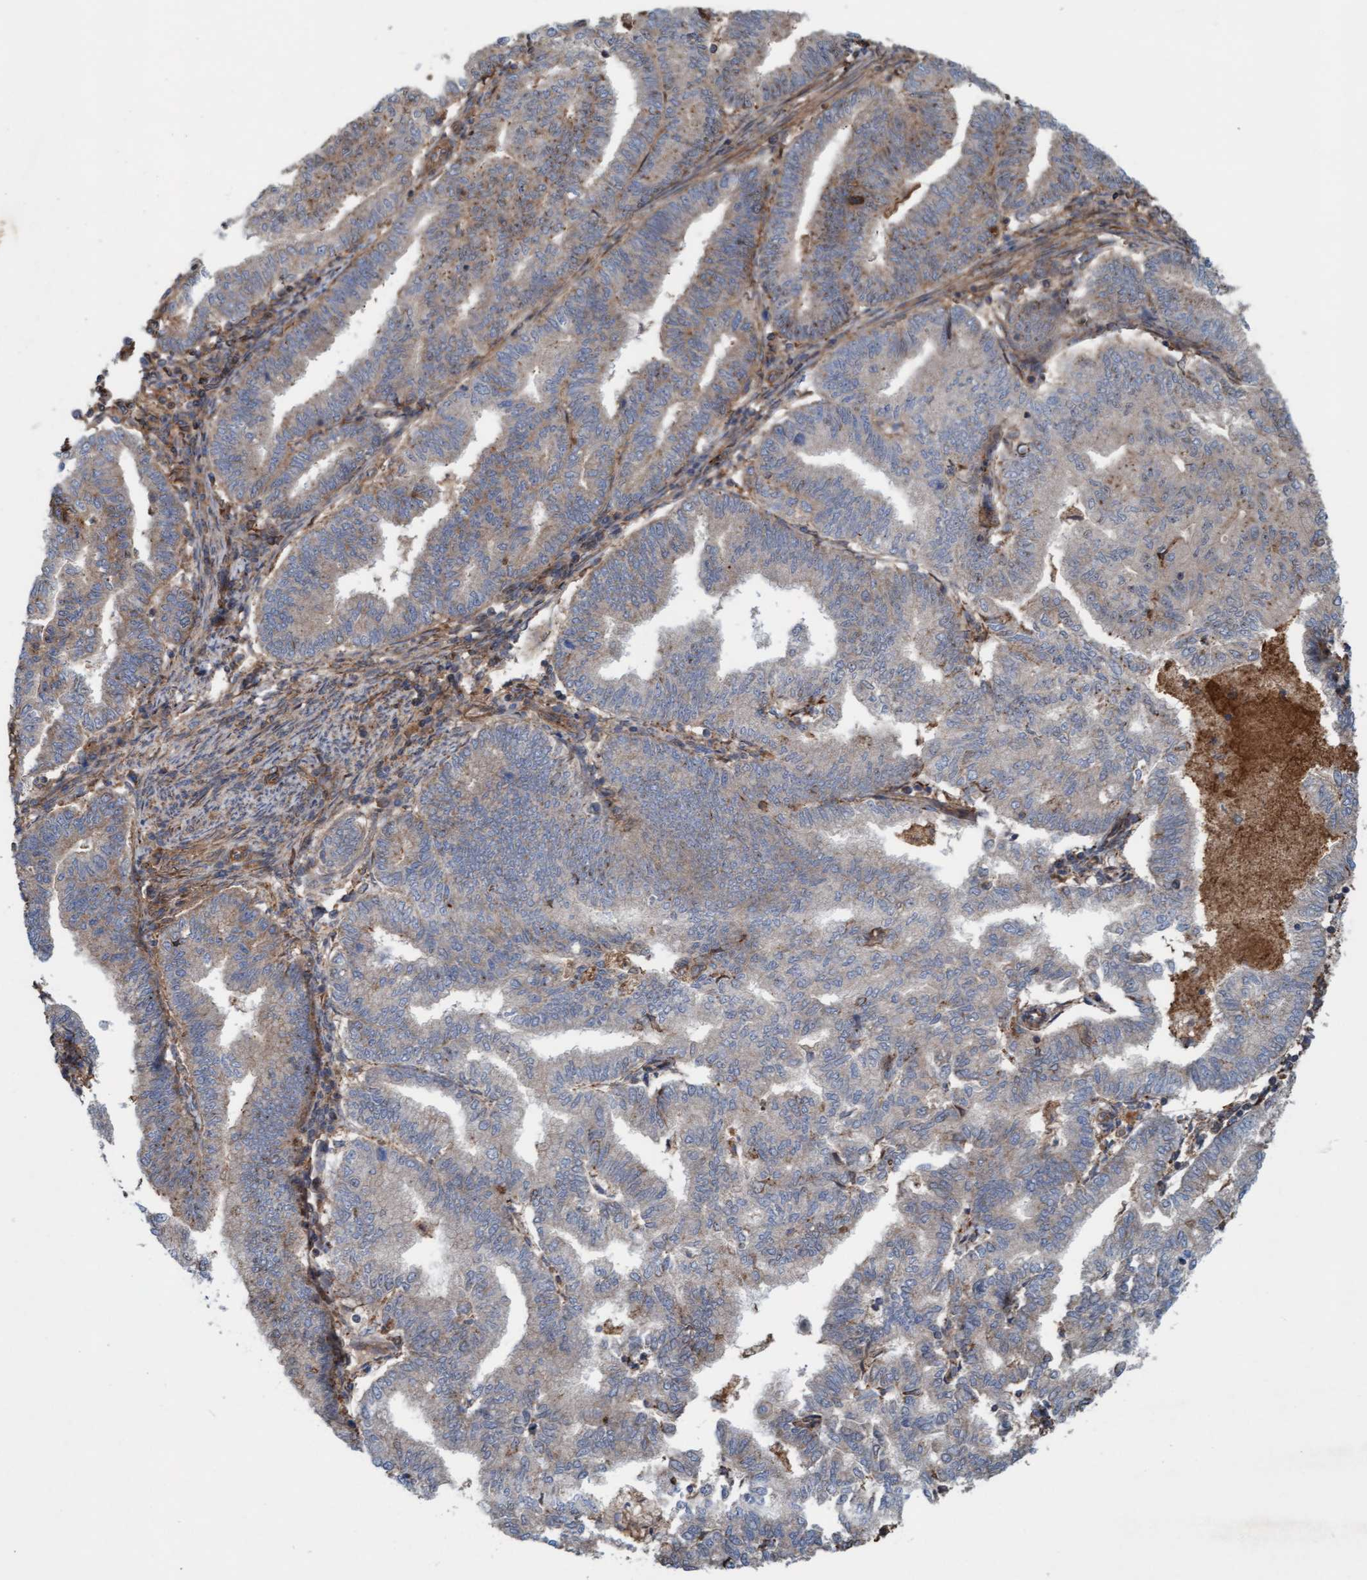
{"staining": {"intensity": "moderate", "quantity": "25%-75%", "location": "cytoplasmic/membranous"}, "tissue": "endometrial cancer", "cell_type": "Tumor cells", "image_type": "cancer", "snomed": [{"axis": "morphology", "description": "Polyp, NOS"}, {"axis": "morphology", "description": "Adenocarcinoma, NOS"}, {"axis": "morphology", "description": "Adenoma, NOS"}, {"axis": "topography", "description": "Endometrium"}], "caption": "Immunohistochemical staining of endometrial cancer reveals medium levels of moderate cytoplasmic/membranous protein staining in about 25%-75% of tumor cells.", "gene": "ERAL1", "patient": {"sex": "female", "age": 79}}